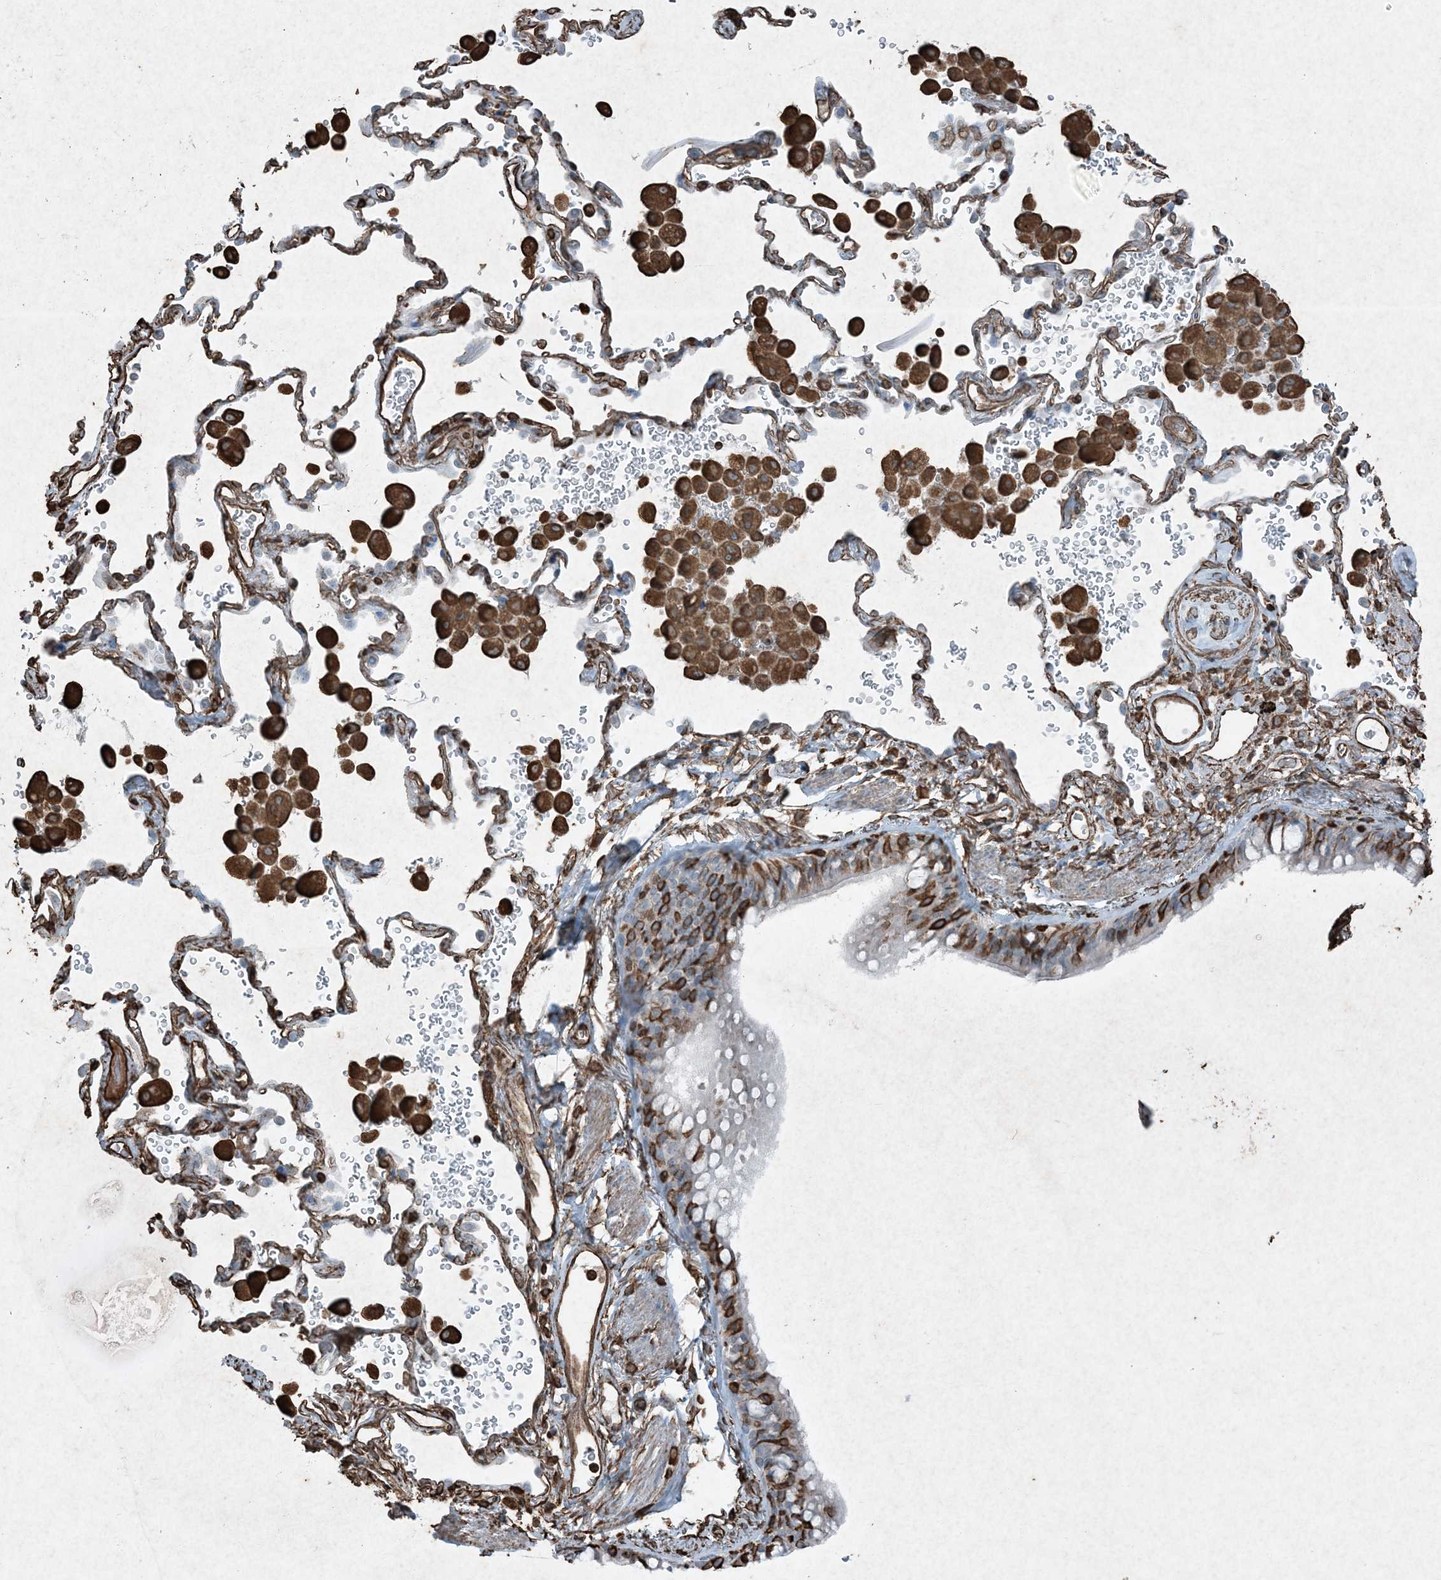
{"staining": {"intensity": "strong", "quantity": "<25%", "location": "cytoplasmic/membranous"}, "tissue": "bronchus", "cell_type": "Respiratory epithelial cells", "image_type": "normal", "snomed": [{"axis": "morphology", "description": "Normal tissue, NOS"}, {"axis": "morphology", "description": "Adenocarcinoma, NOS"}, {"axis": "topography", "description": "Bronchus"}, {"axis": "topography", "description": "Lung"}], "caption": "Immunohistochemical staining of benign bronchus demonstrates medium levels of strong cytoplasmic/membranous positivity in about <25% of respiratory epithelial cells. The staining was performed using DAB (3,3'-diaminobenzidine), with brown indicating positive protein expression. Nuclei are stained blue with hematoxylin.", "gene": "RYK", "patient": {"sex": "male", "age": 54}}